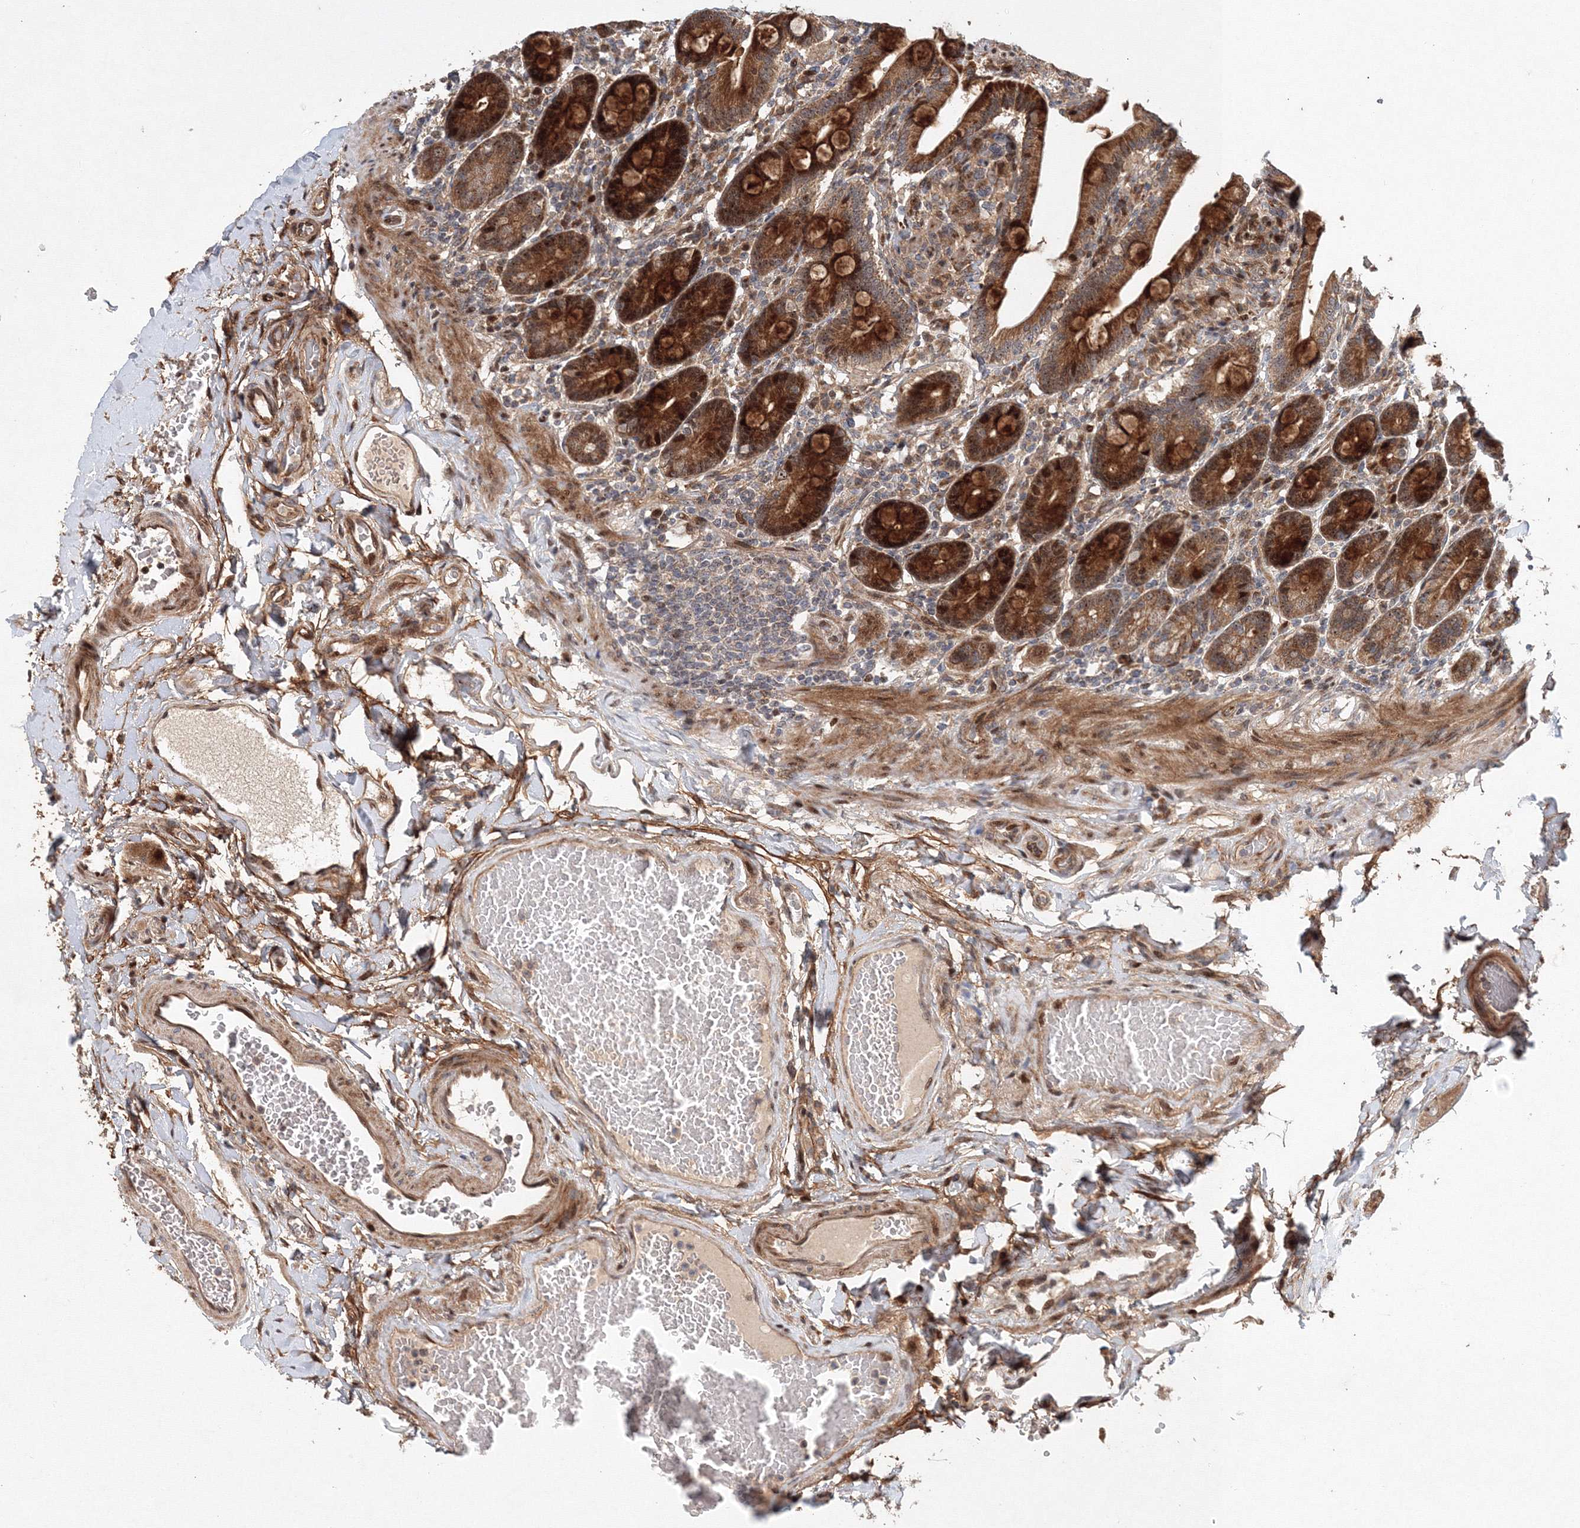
{"staining": {"intensity": "strong", "quantity": ">75%", "location": "cytoplasmic/membranous,nuclear"}, "tissue": "duodenum", "cell_type": "Glandular cells", "image_type": "normal", "snomed": [{"axis": "morphology", "description": "Normal tissue, NOS"}, {"axis": "topography", "description": "Duodenum"}], "caption": "Protein analysis of benign duodenum displays strong cytoplasmic/membranous,nuclear positivity in approximately >75% of glandular cells.", "gene": "ANKAR", "patient": {"sex": "male", "age": 54}}